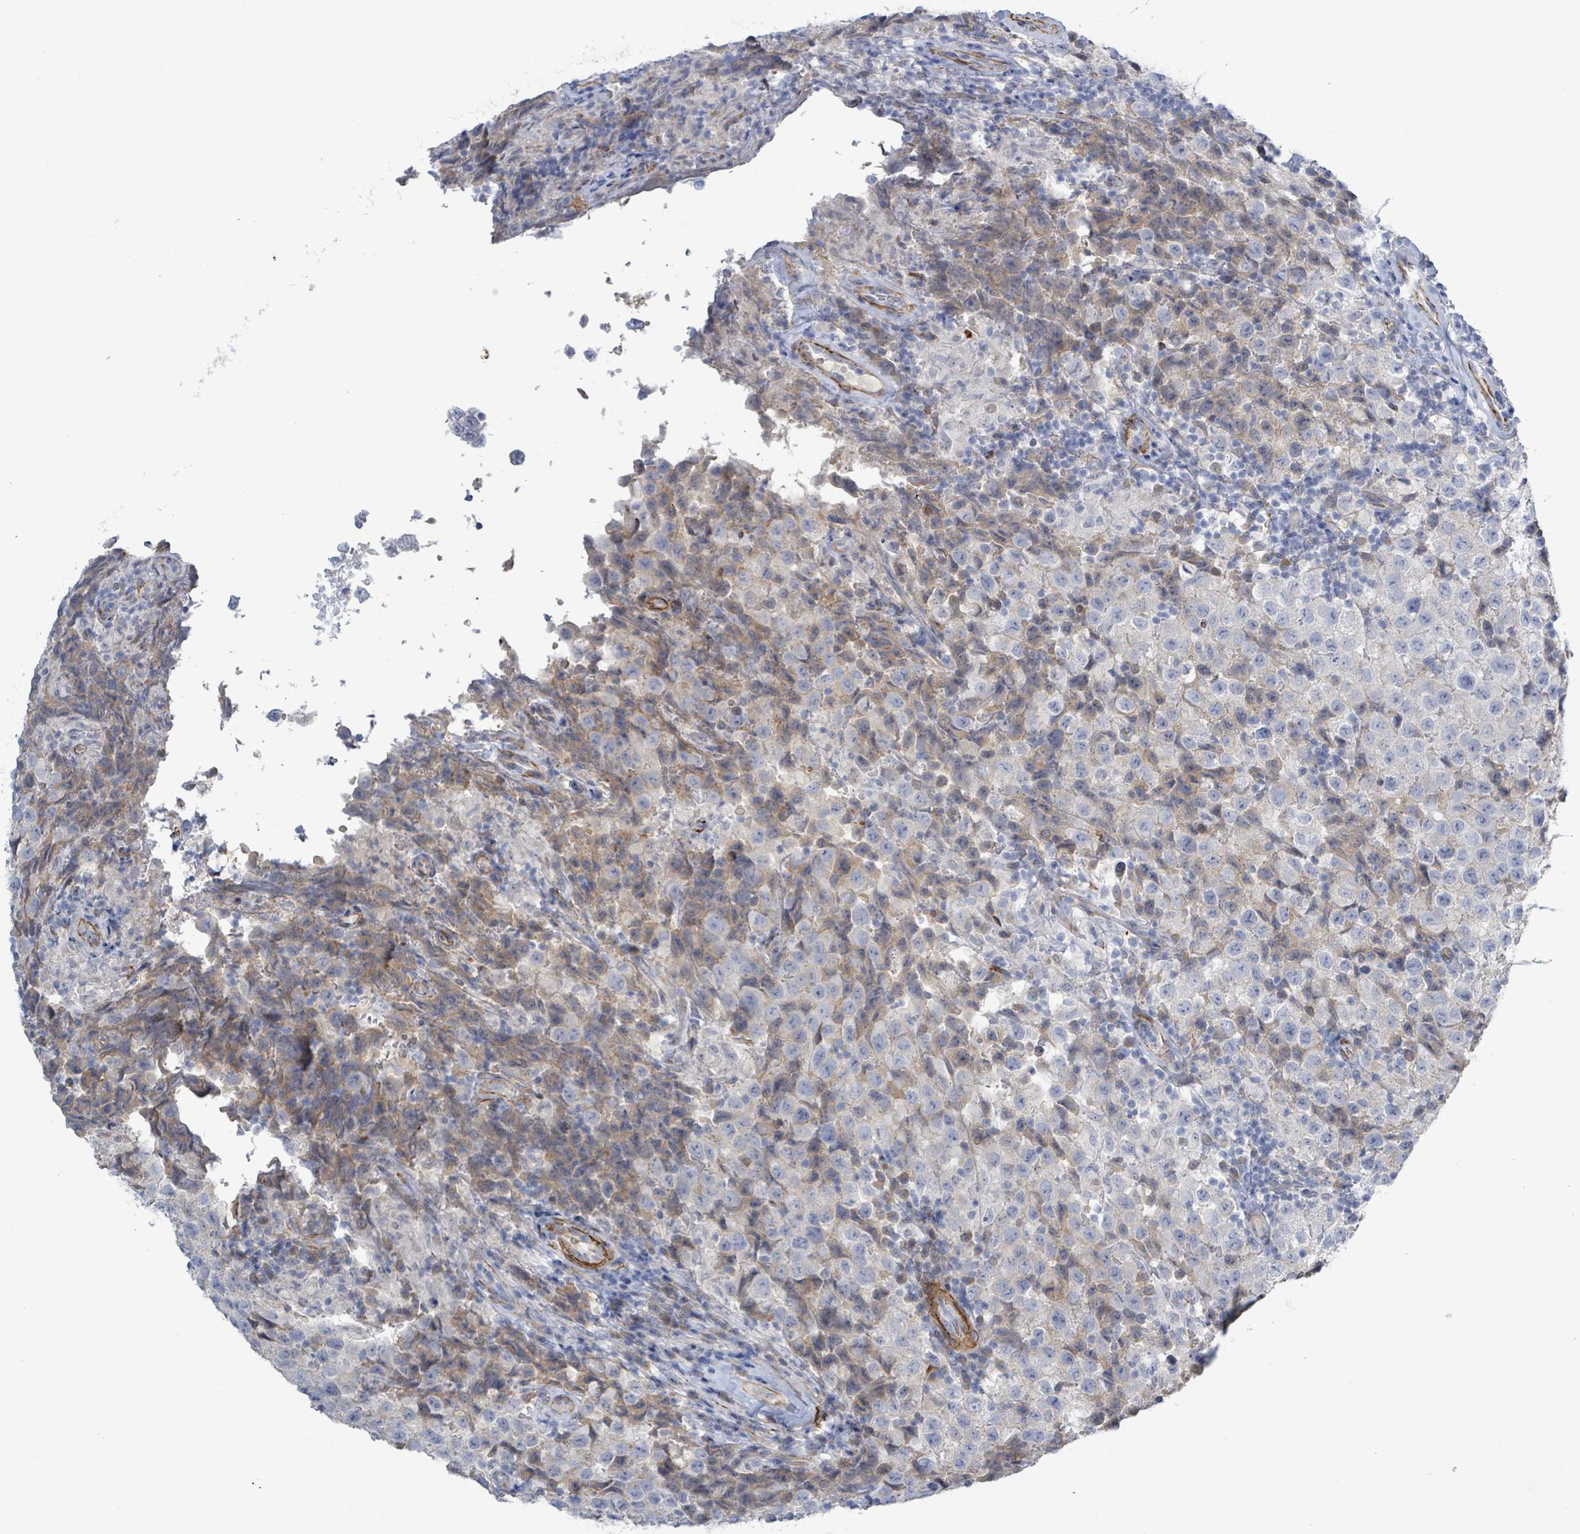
{"staining": {"intensity": "negative", "quantity": "none", "location": "none"}, "tissue": "testis cancer", "cell_type": "Tumor cells", "image_type": "cancer", "snomed": [{"axis": "morphology", "description": "Seminoma, NOS"}, {"axis": "morphology", "description": "Carcinoma, Embryonal, NOS"}, {"axis": "topography", "description": "Testis"}], "caption": "Immunohistochemistry of testis cancer (seminoma) reveals no staining in tumor cells. (Stains: DAB IHC with hematoxylin counter stain, Microscopy: brightfield microscopy at high magnification).", "gene": "DMRTC1B", "patient": {"sex": "male", "age": 41}}